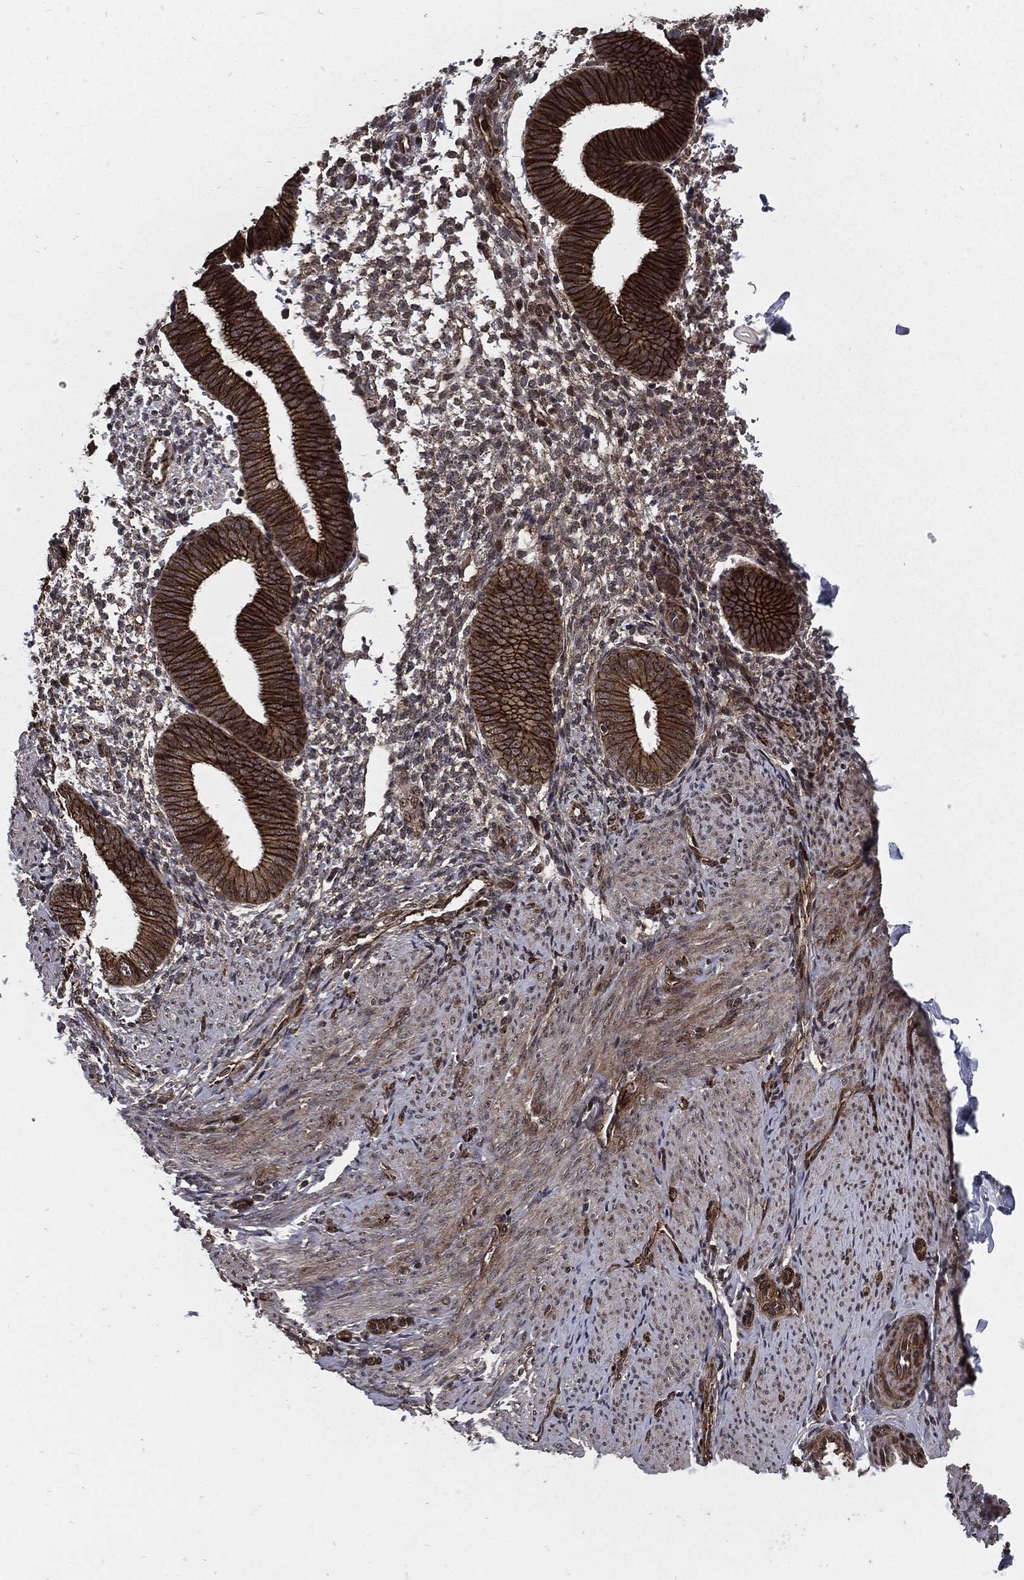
{"staining": {"intensity": "negative", "quantity": "none", "location": "none"}, "tissue": "endometrium", "cell_type": "Cells in endometrial stroma", "image_type": "normal", "snomed": [{"axis": "morphology", "description": "Normal tissue, NOS"}, {"axis": "topography", "description": "Endometrium"}], "caption": "Normal endometrium was stained to show a protein in brown. There is no significant positivity in cells in endometrial stroma.", "gene": "PTPA", "patient": {"sex": "female", "age": 47}}